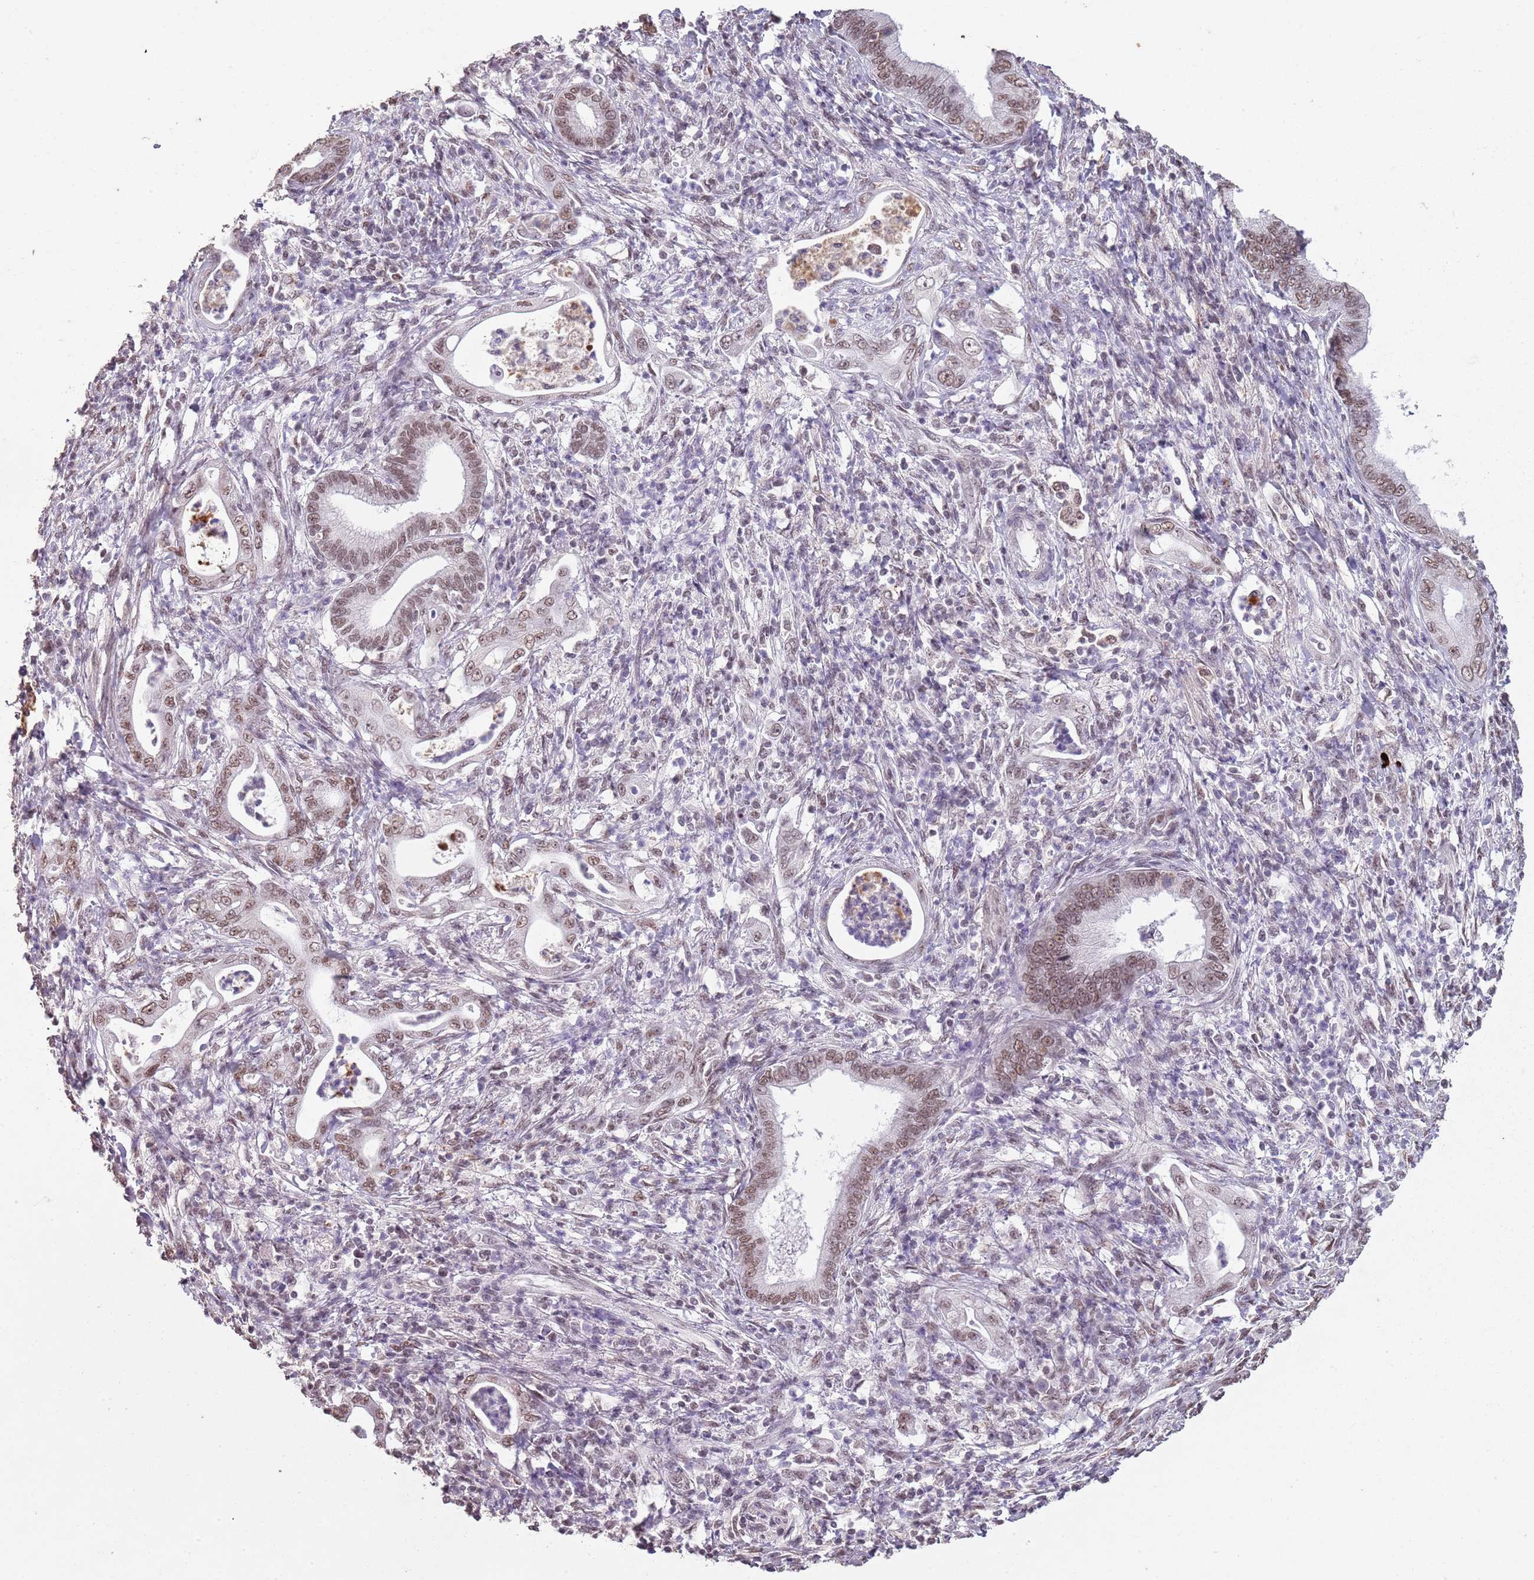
{"staining": {"intensity": "moderate", "quantity": ">75%", "location": "nuclear"}, "tissue": "pancreatic cancer", "cell_type": "Tumor cells", "image_type": "cancer", "snomed": [{"axis": "morphology", "description": "Normal tissue, NOS"}, {"axis": "morphology", "description": "Adenocarcinoma, NOS"}, {"axis": "topography", "description": "Pancreas"}], "caption": "Moderate nuclear staining for a protein is seen in approximately >75% of tumor cells of pancreatic cancer (adenocarcinoma) using immunohistochemistry.", "gene": "ARL14EP", "patient": {"sex": "female", "age": 55}}